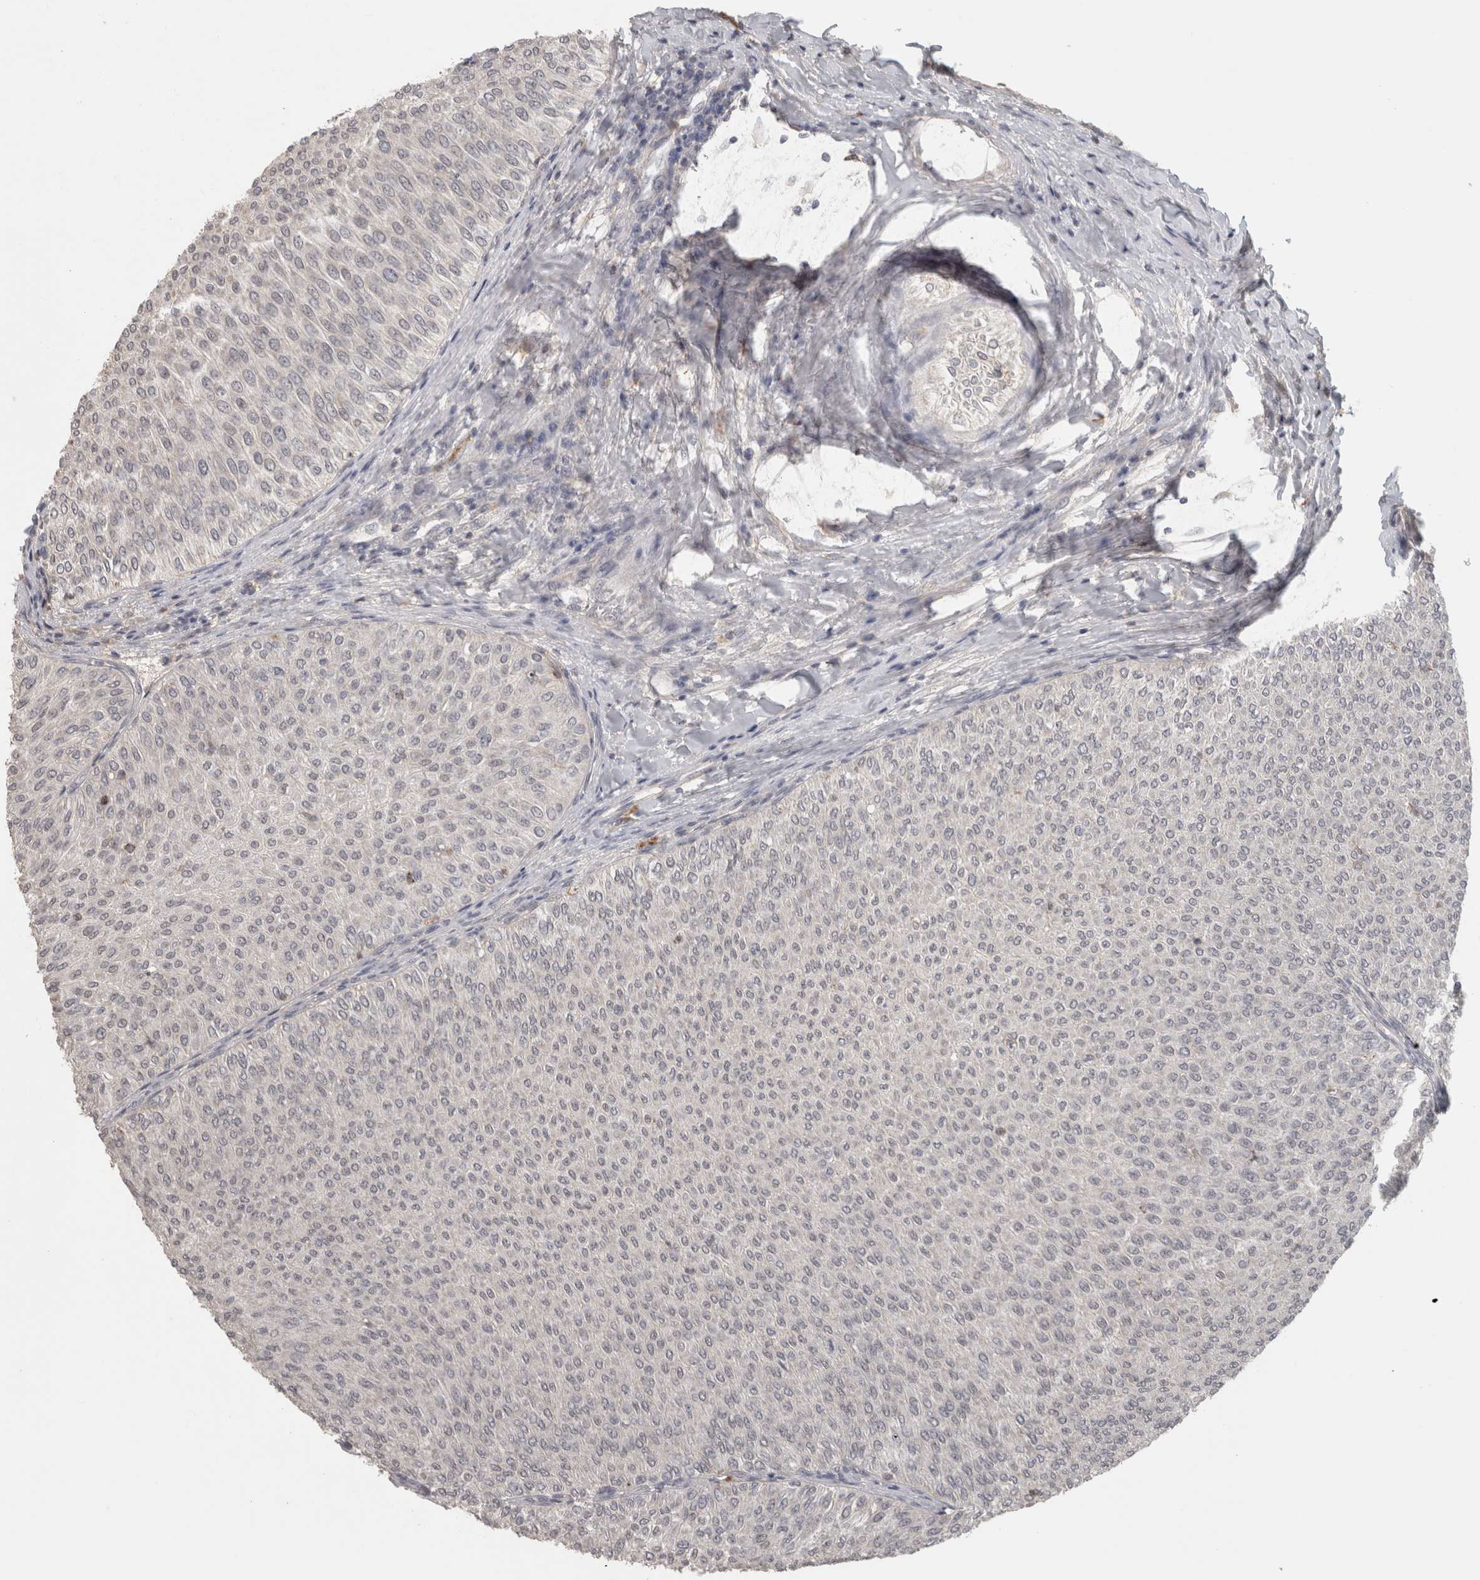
{"staining": {"intensity": "negative", "quantity": "none", "location": "none"}, "tissue": "urothelial cancer", "cell_type": "Tumor cells", "image_type": "cancer", "snomed": [{"axis": "morphology", "description": "Urothelial carcinoma, Low grade"}, {"axis": "topography", "description": "Urinary bladder"}], "caption": "This is a histopathology image of IHC staining of urothelial carcinoma (low-grade), which shows no staining in tumor cells. The staining is performed using DAB (3,3'-diaminobenzidine) brown chromogen with nuclei counter-stained in using hematoxylin.", "gene": "HAVCR2", "patient": {"sex": "male", "age": 78}}